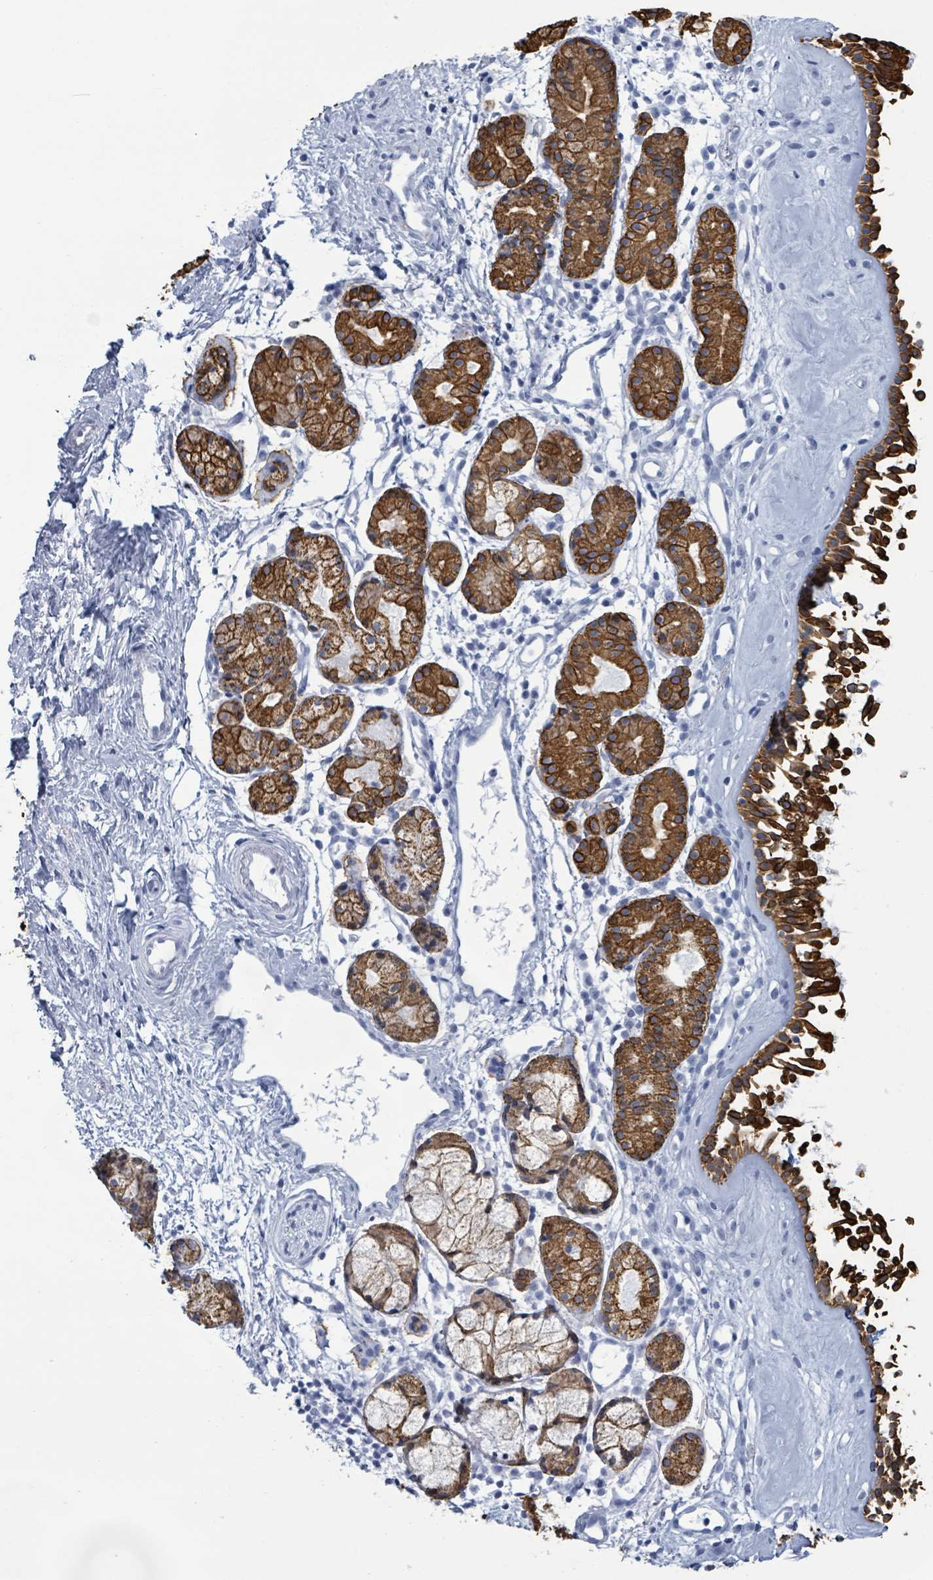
{"staining": {"intensity": "strong", "quantity": ">75%", "location": "cytoplasmic/membranous"}, "tissue": "nasopharynx", "cell_type": "Respiratory epithelial cells", "image_type": "normal", "snomed": [{"axis": "morphology", "description": "Normal tissue, NOS"}, {"axis": "topography", "description": "Nasopharynx"}], "caption": "Immunohistochemical staining of normal human nasopharynx displays strong cytoplasmic/membranous protein expression in about >75% of respiratory epithelial cells.", "gene": "KRT8", "patient": {"sex": "male", "age": 82}}